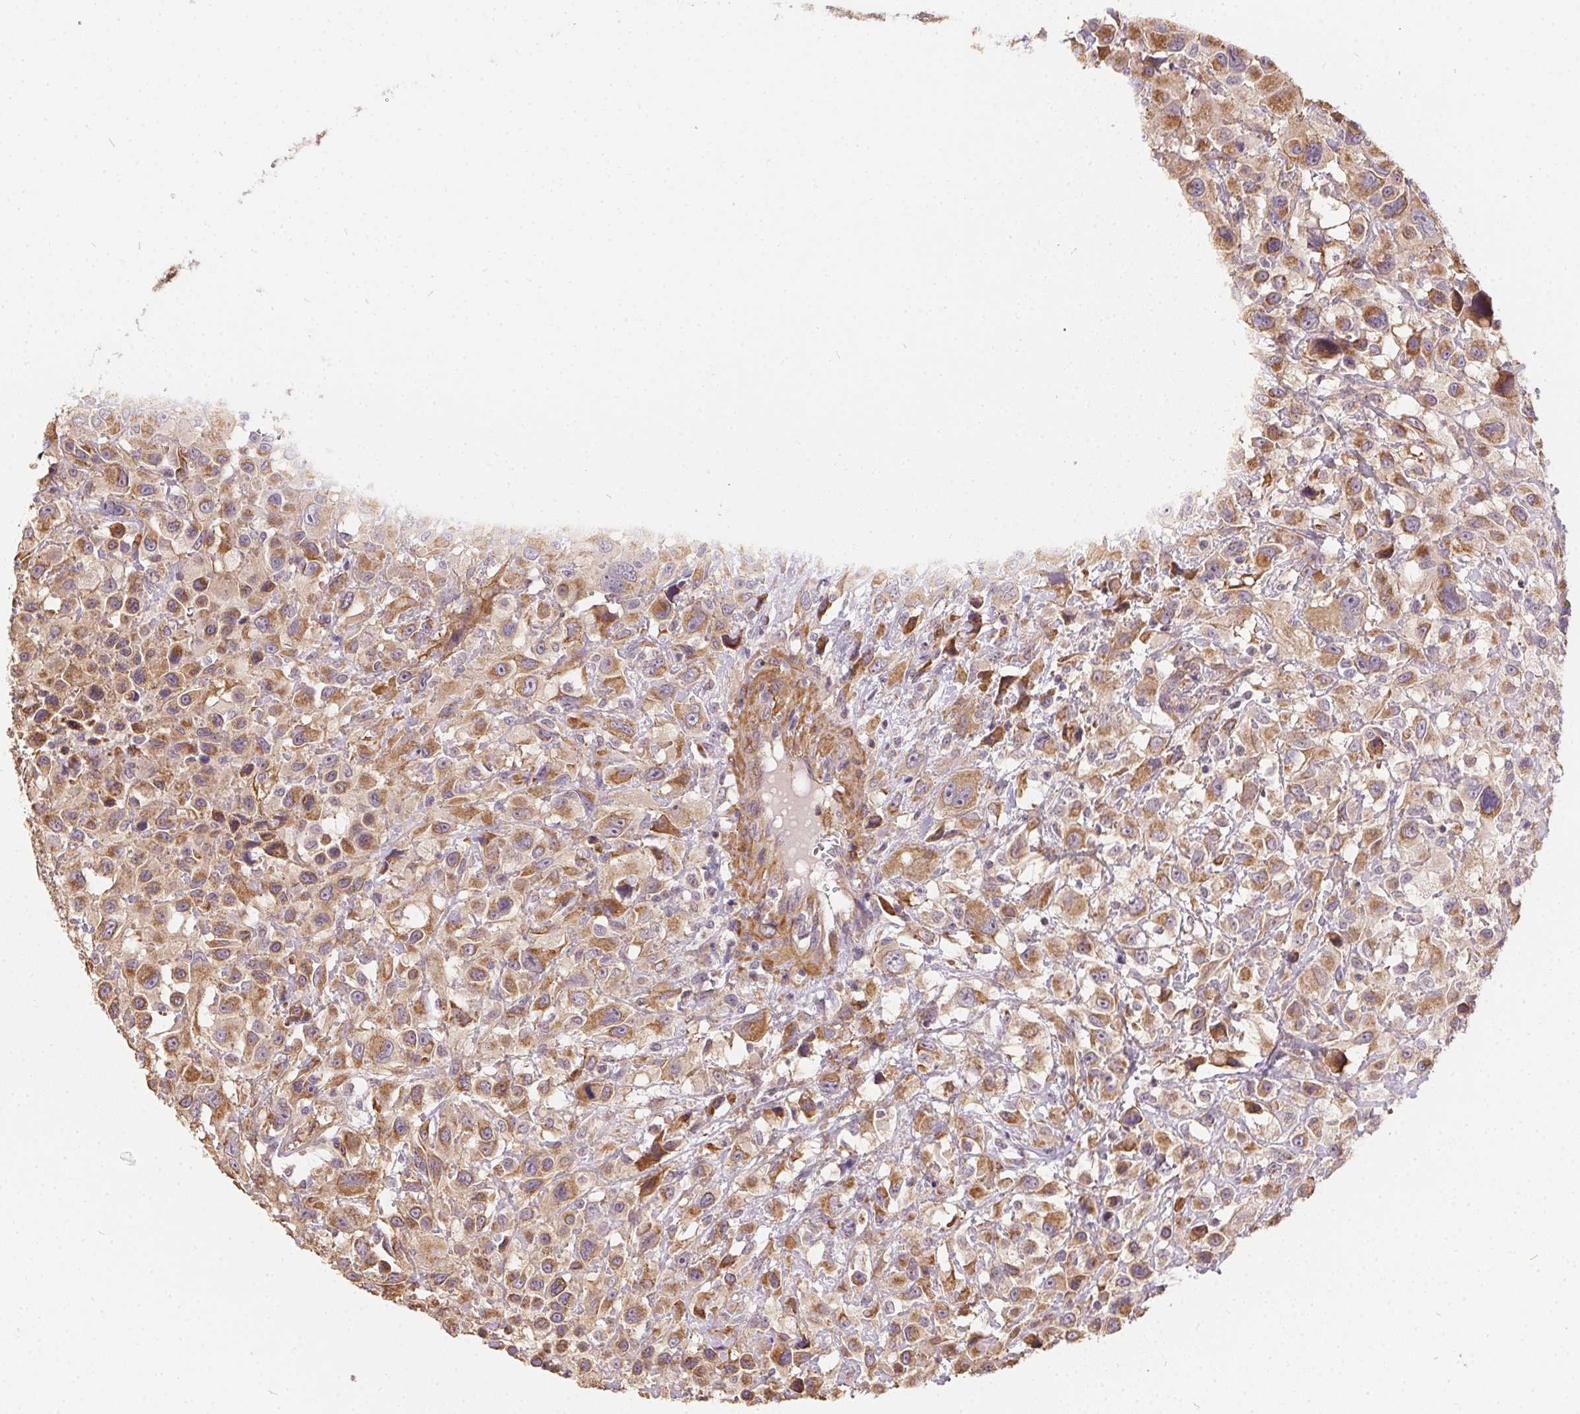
{"staining": {"intensity": "moderate", "quantity": "25%-75%", "location": "cytoplasmic/membranous"}, "tissue": "head and neck cancer", "cell_type": "Tumor cells", "image_type": "cancer", "snomed": [{"axis": "morphology", "description": "Squamous cell carcinoma, NOS"}, {"axis": "morphology", "description": "Squamous cell carcinoma, metastatic, NOS"}, {"axis": "topography", "description": "Oral tissue"}, {"axis": "topography", "description": "Head-Neck"}], "caption": "About 25%-75% of tumor cells in human squamous cell carcinoma (head and neck) exhibit moderate cytoplasmic/membranous protein expression as visualized by brown immunohistochemical staining.", "gene": "REV3L", "patient": {"sex": "female", "age": 85}}